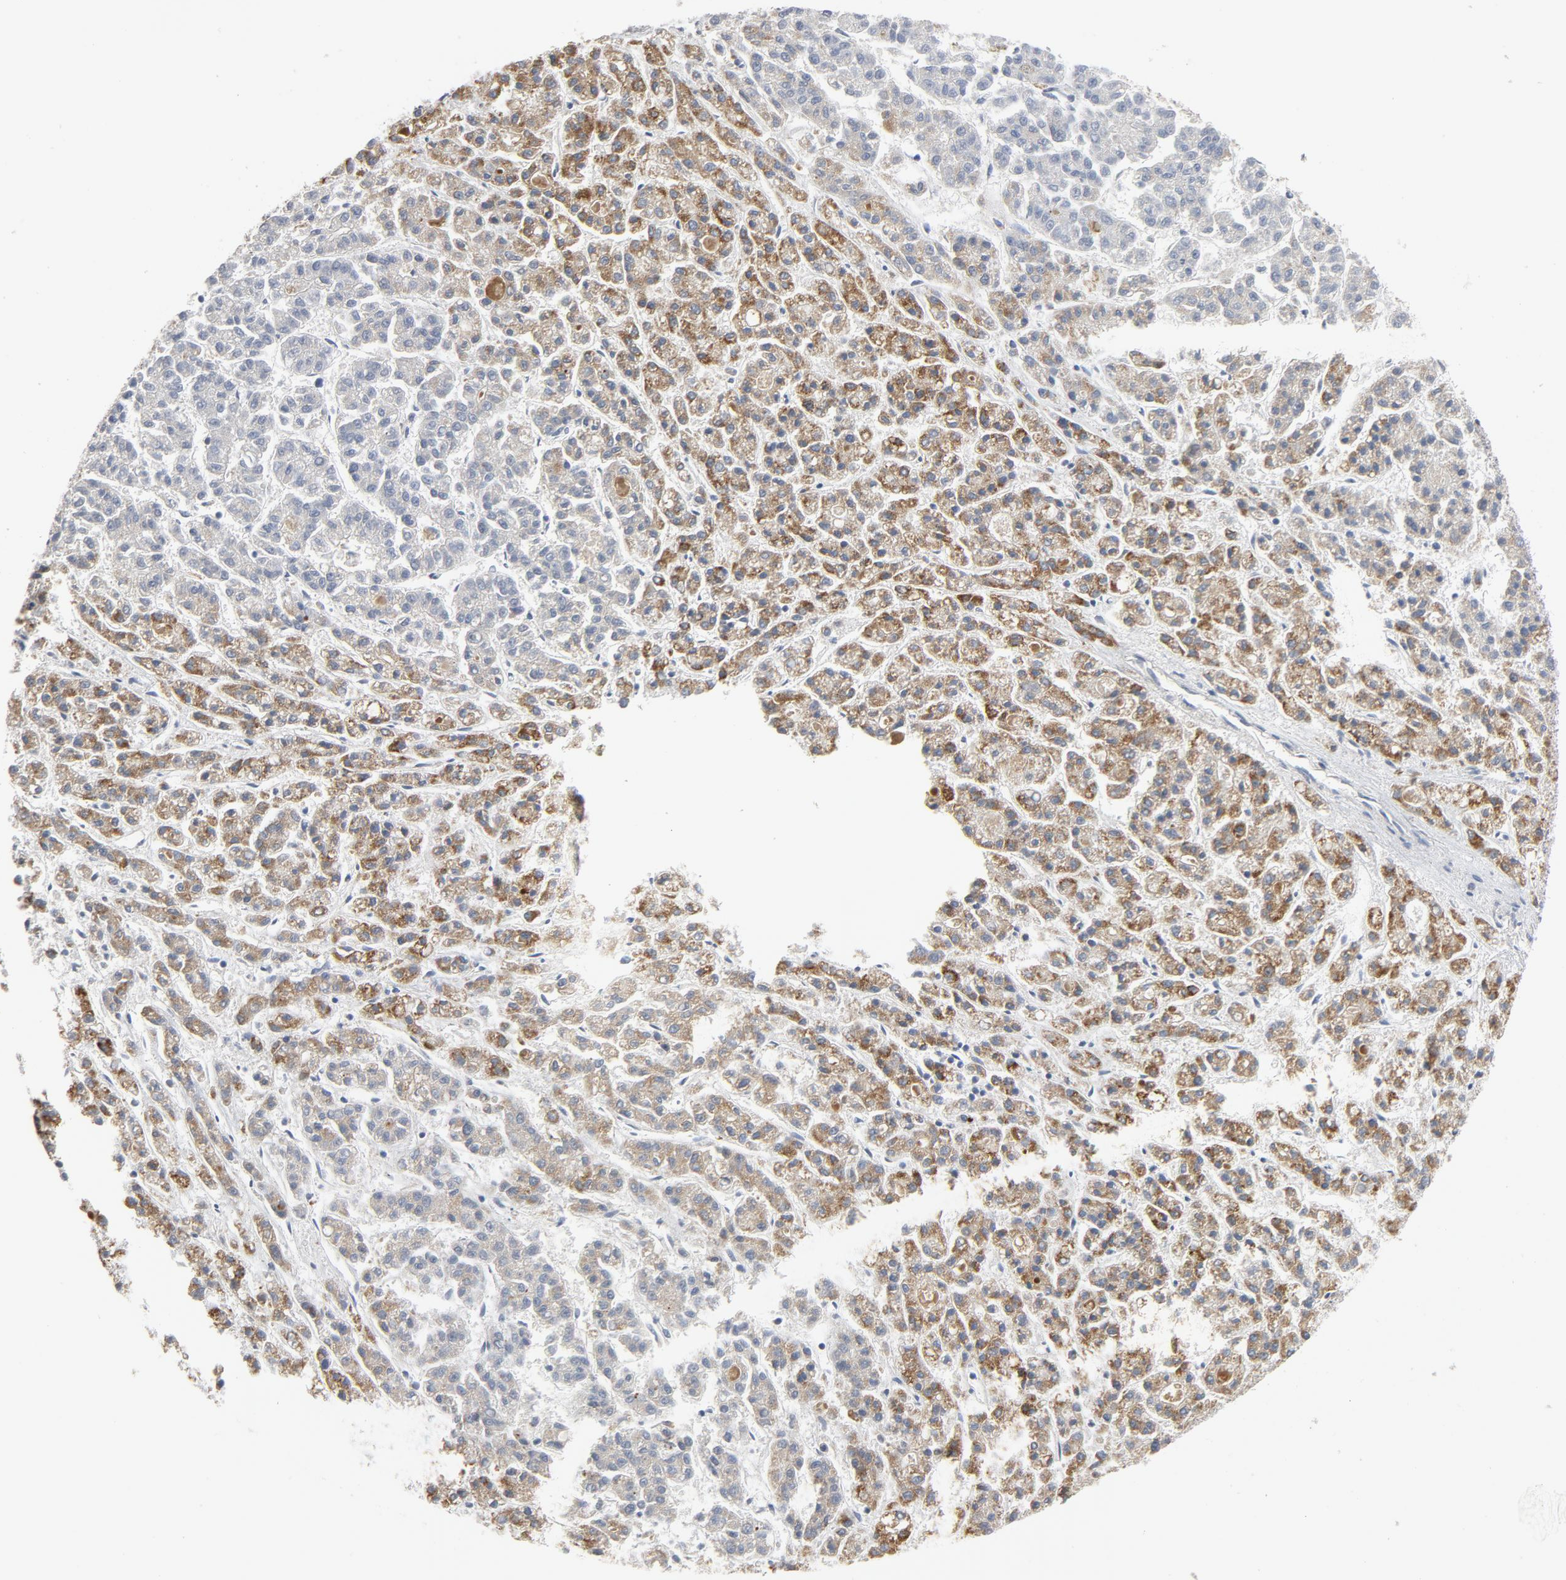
{"staining": {"intensity": "strong", "quantity": ">75%", "location": "cytoplasmic/membranous"}, "tissue": "liver cancer", "cell_type": "Tumor cells", "image_type": "cancer", "snomed": [{"axis": "morphology", "description": "Carcinoma, Hepatocellular, NOS"}, {"axis": "topography", "description": "Liver"}], "caption": "This is a micrograph of immunohistochemistry staining of liver cancer, which shows strong expression in the cytoplasmic/membranous of tumor cells.", "gene": "C14orf119", "patient": {"sex": "male", "age": 70}}